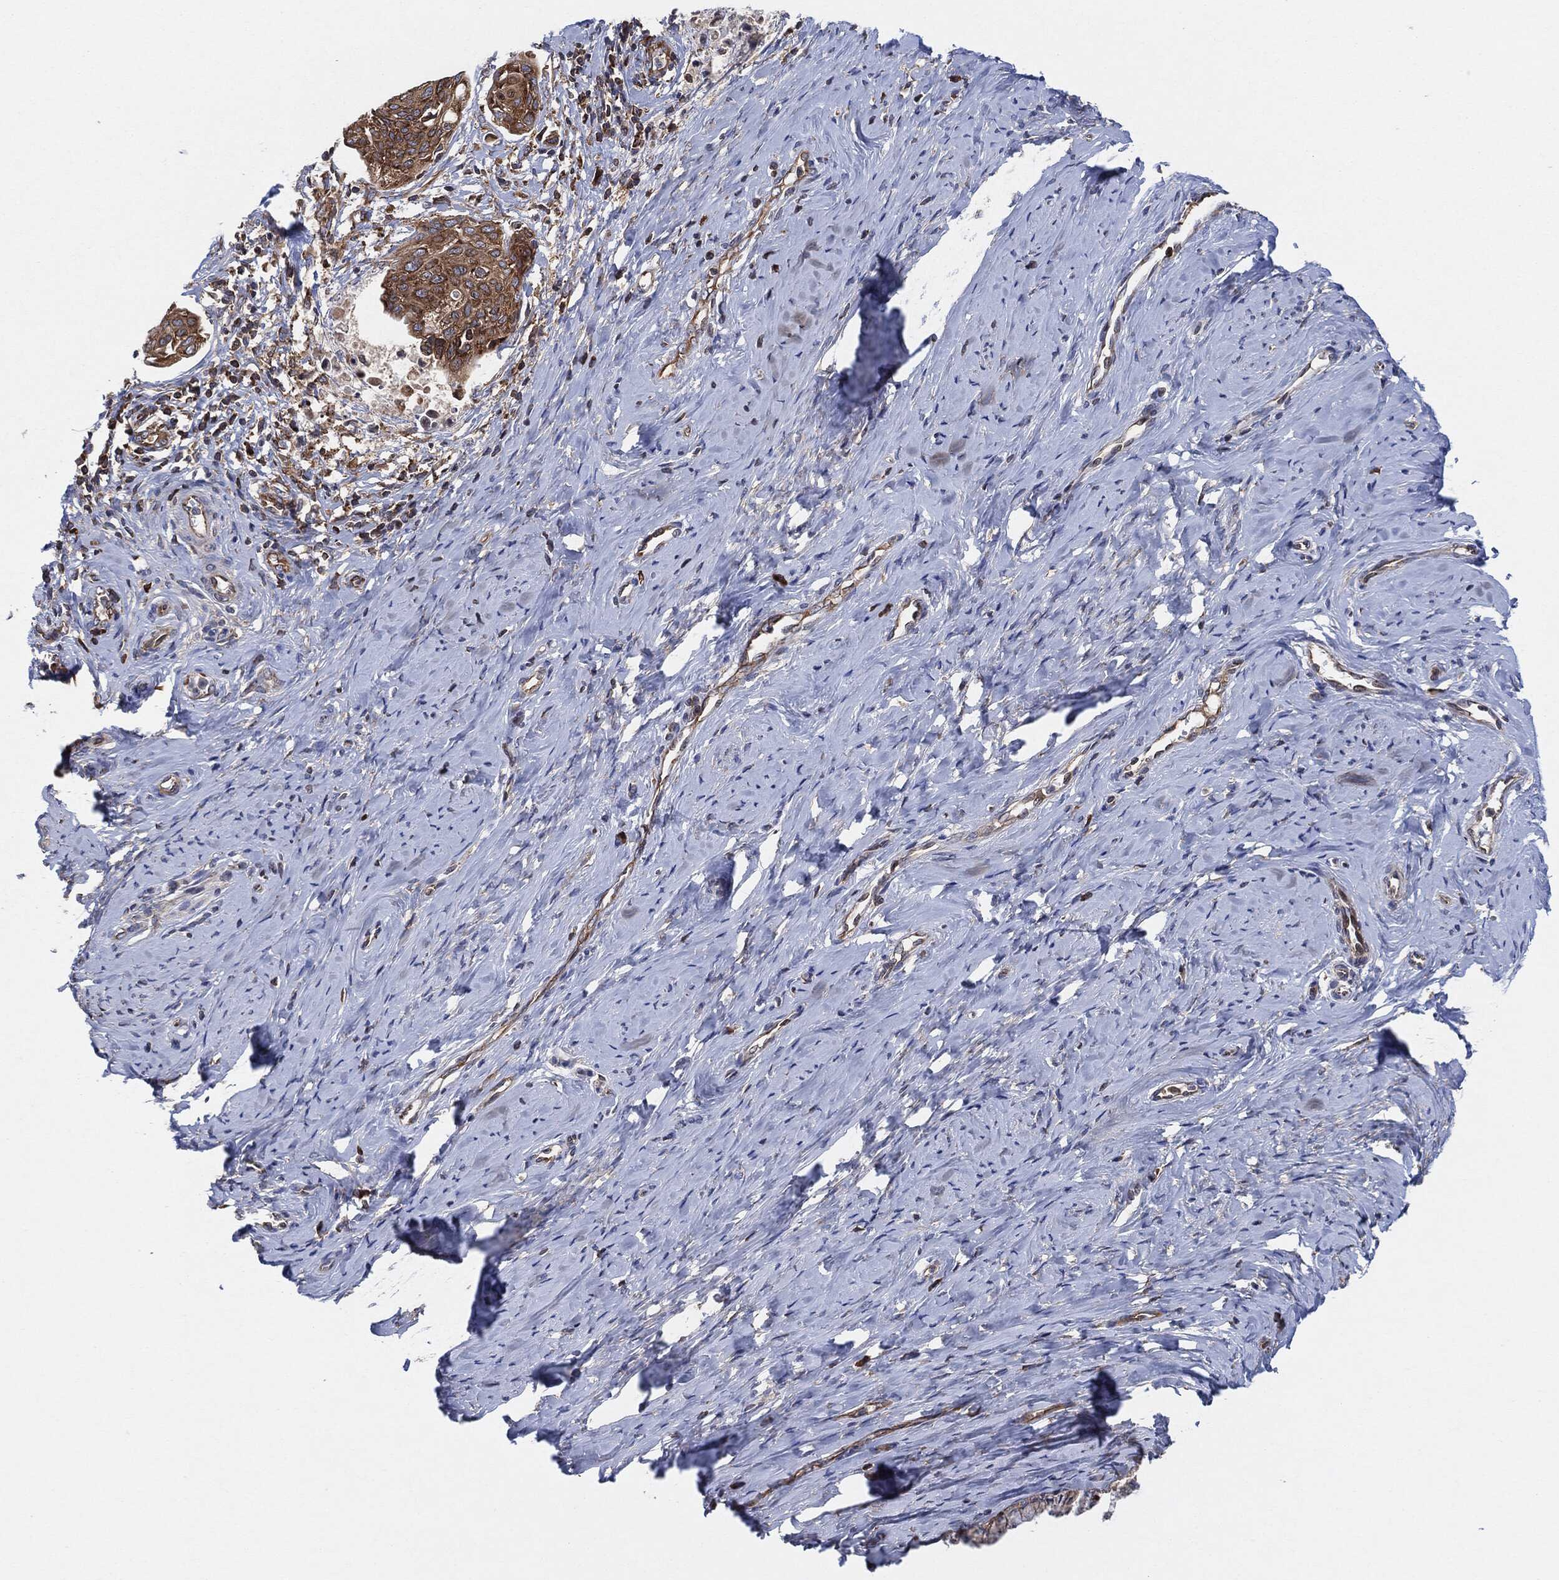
{"staining": {"intensity": "moderate", "quantity": ">75%", "location": "cytoplasmic/membranous"}, "tissue": "cervical cancer", "cell_type": "Tumor cells", "image_type": "cancer", "snomed": [{"axis": "morphology", "description": "Squamous cell carcinoma, NOS"}, {"axis": "topography", "description": "Cervix"}], "caption": "Tumor cells demonstrate medium levels of moderate cytoplasmic/membranous staining in about >75% of cells in human cervical cancer (squamous cell carcinoma). (Stains: DAB in brown, nuclei in blue, Microscopy: brightfield microscopy at high magnification).", "gene": "EIF2S2", "patient": {"sex": "female", "age": 51}}